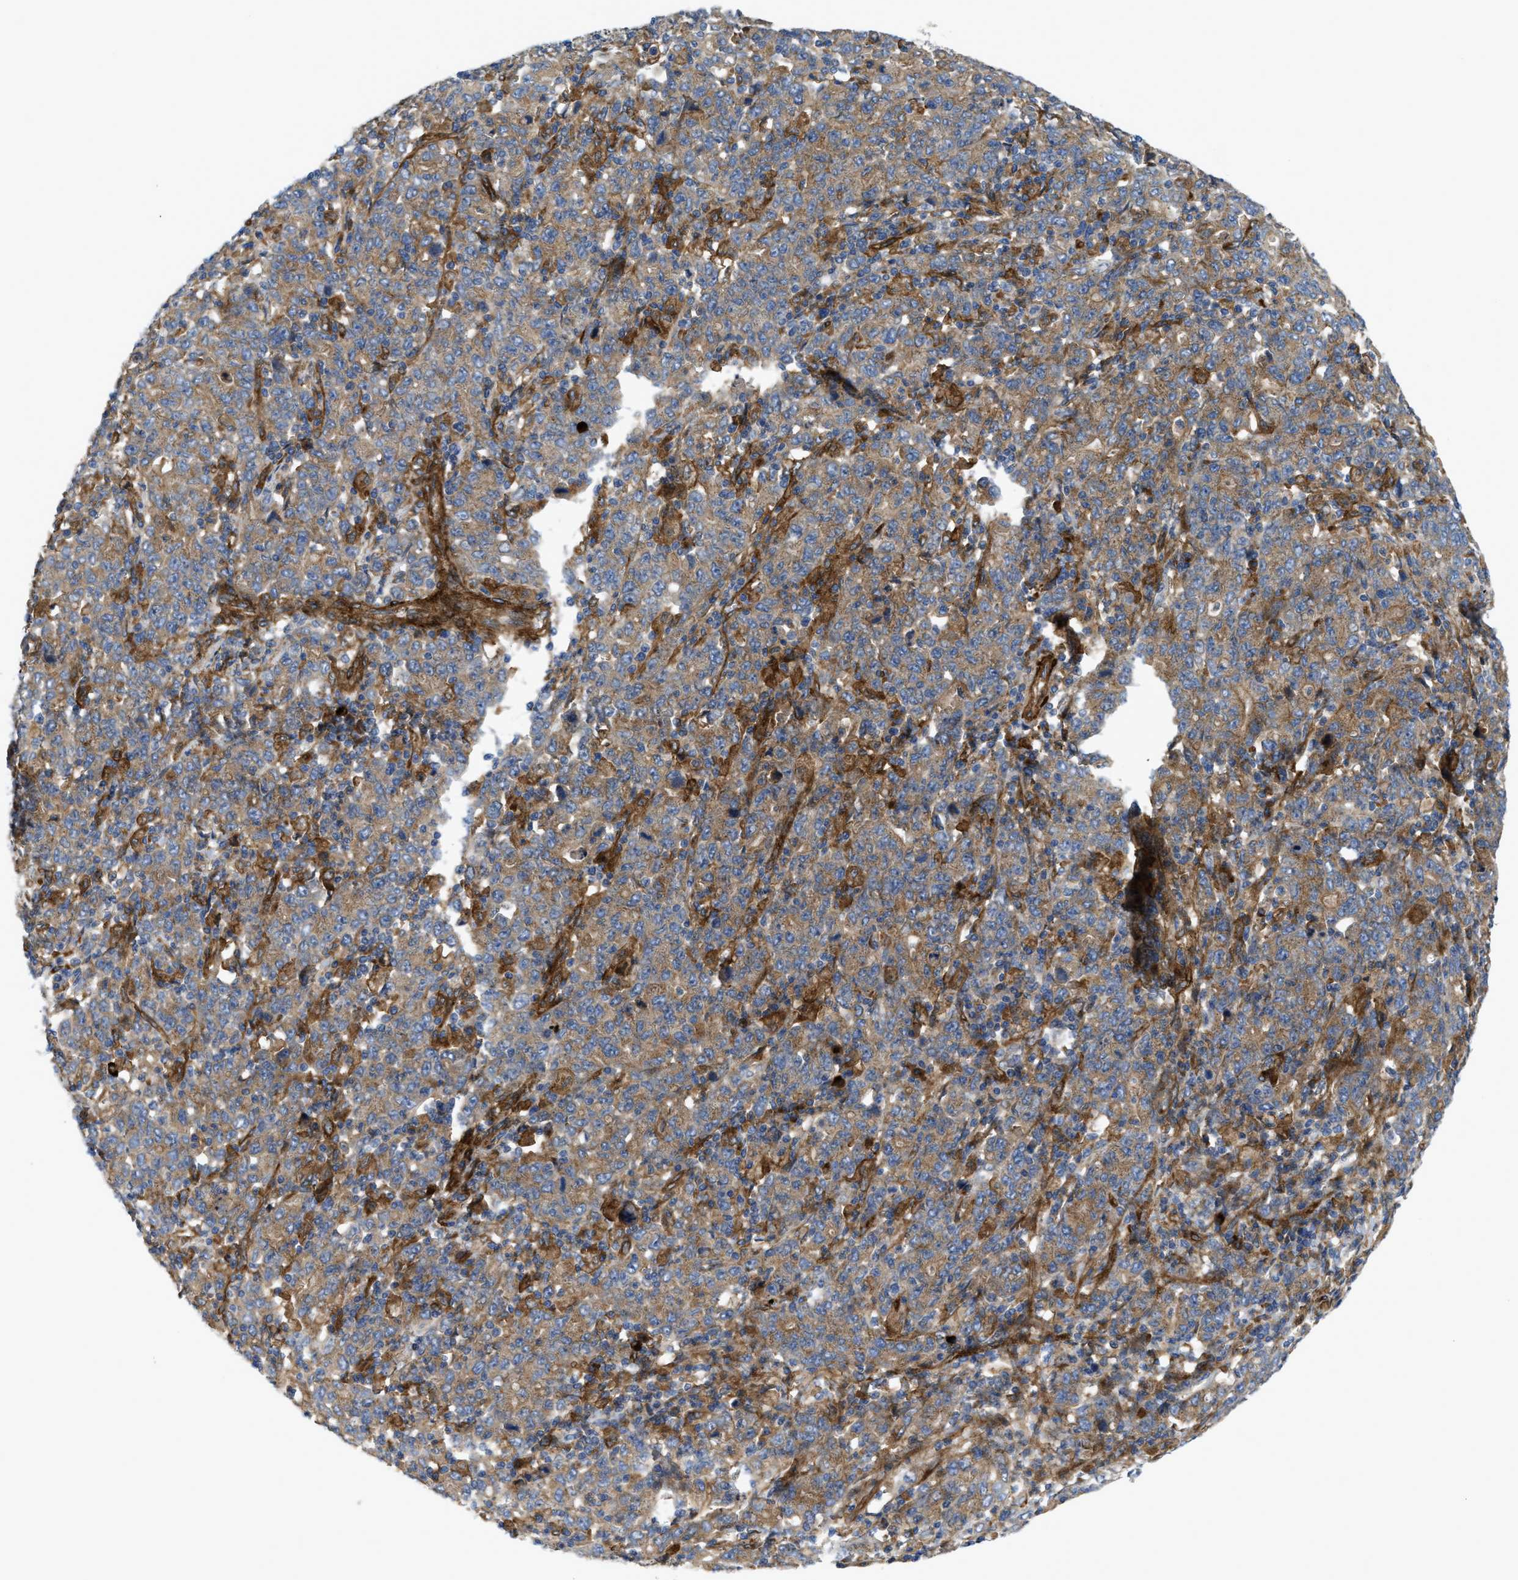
{"staining": {"intensity": "moderate", "quantity": ">75%", "location": "cytoplasmic/membranous"}, "tissue": "stomach cancer", "cell_type": "Tumor cells", "image_type": "cancer", "snomed": [{"axis": "morphology", "description": "Adenocarcinoma, NOS"}, {"axis": "topography", "description": "Stomach, upper"}], "caption": "Immunohistochemistry (IHC) histopathology image of neoplastic tissue: stomach cancer (adenocarcinoma) stained using immunohistochemistry (IHC) shows medium levels of moderate protein expression localized specifically in the cytoplasmic/membranous of tumor cells, appearing as a cytoplasmic/membranous brown color.", "gene": "PICALM", "patient": {"sex": "male", "age": 69}}